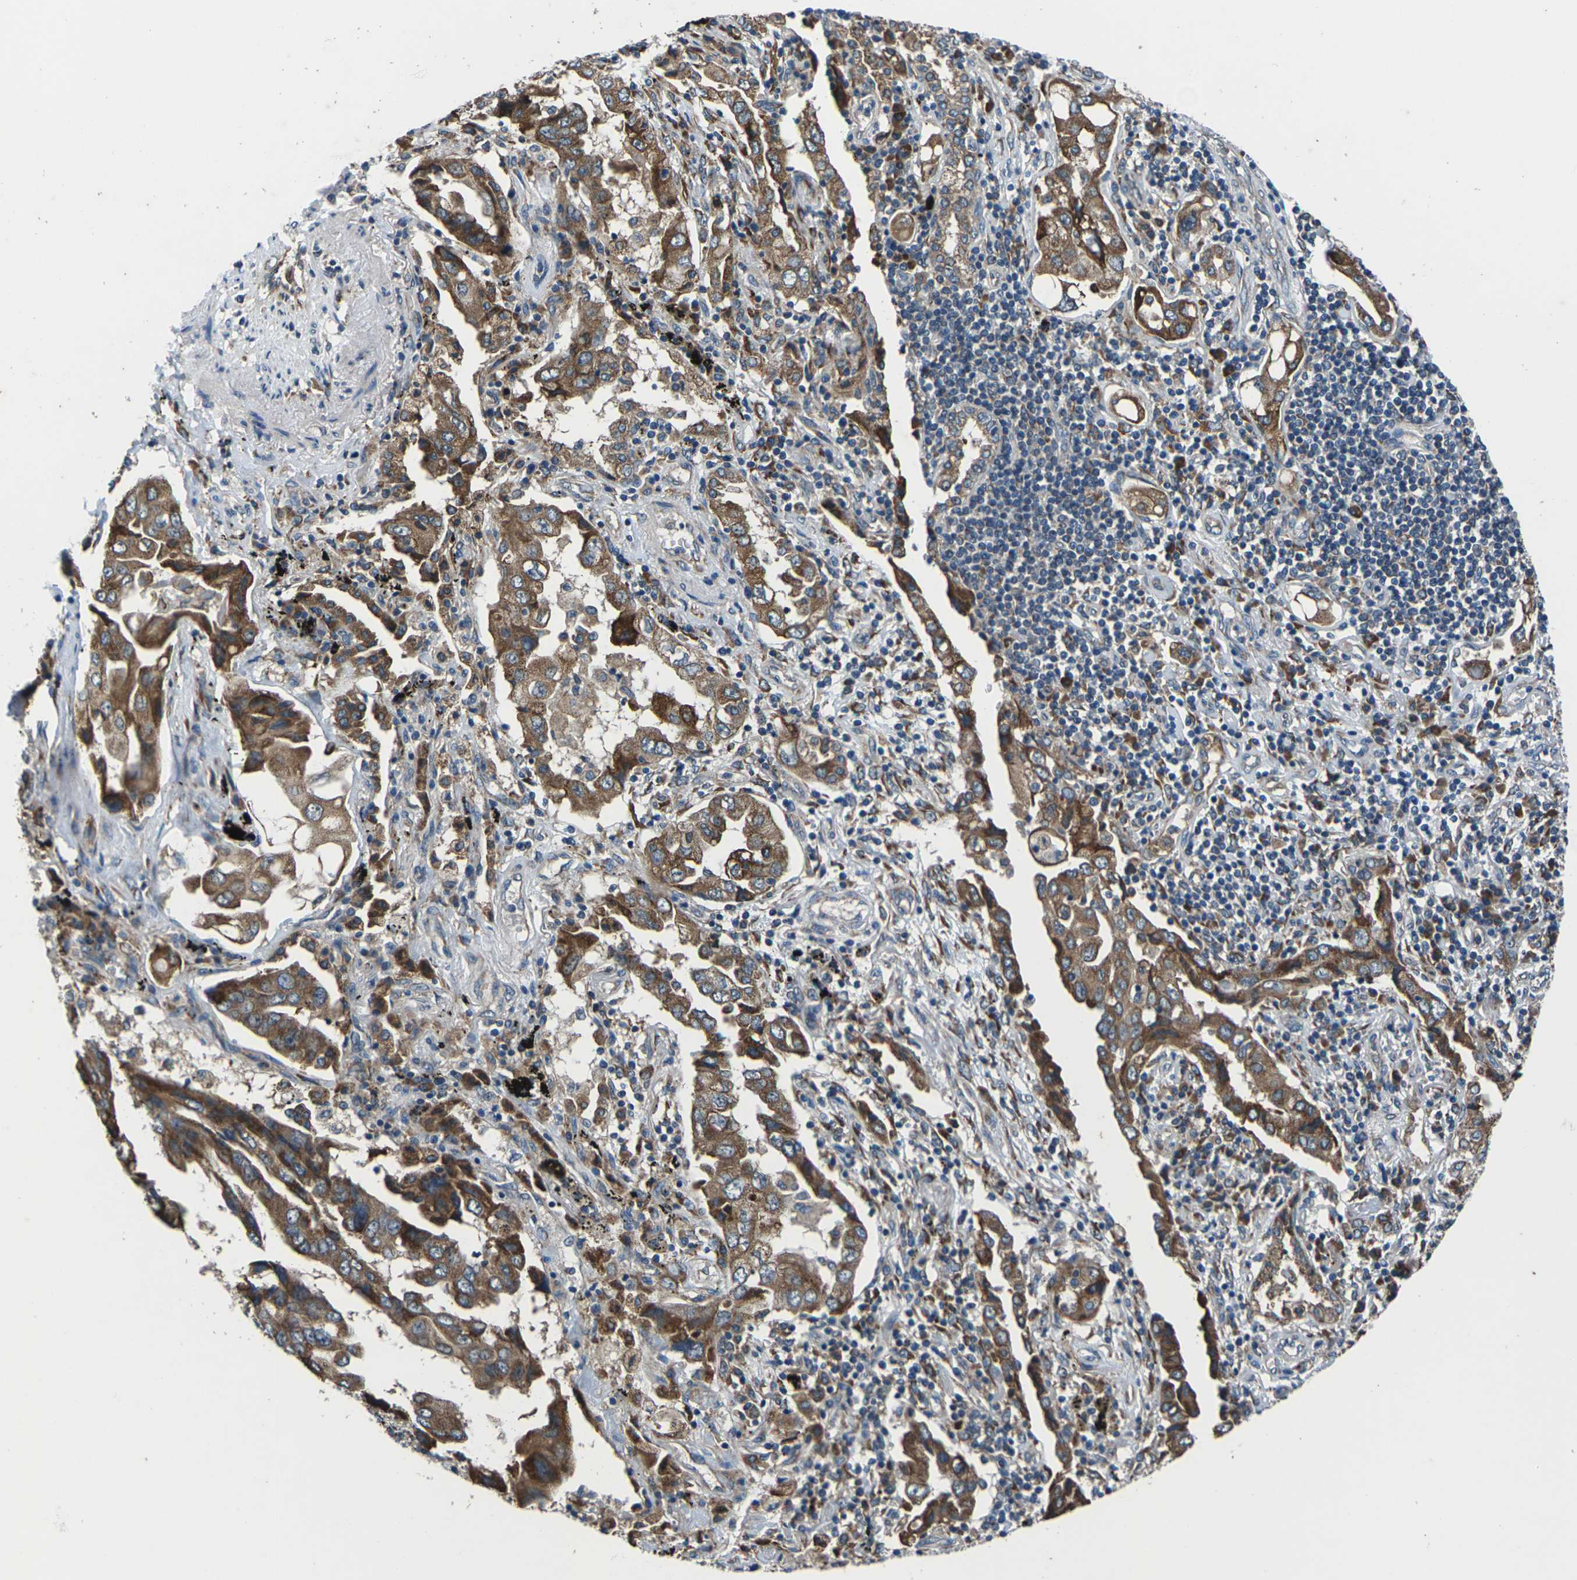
{"staining": {"intensity": "moderate", "quantity": ">75%", "location": "cytoplasmic/membranous"}, "tissue": "lung cancer", "cell_type": "Tumor cells", "image_type": "cancer", "snomed": [{"axis": "morphology", "description": "Adenocarcinoma, NOS"}, {"axis": "topography", "description": "Lung"}], "caption": "Moderate cytoplasmic/membranous expression for a protein is identified in about >75% of tumor cells of adenocarcinoma (lung) using IHC.", "gene": "GABRP", "patient": {"sex": "female", "age": 65}}